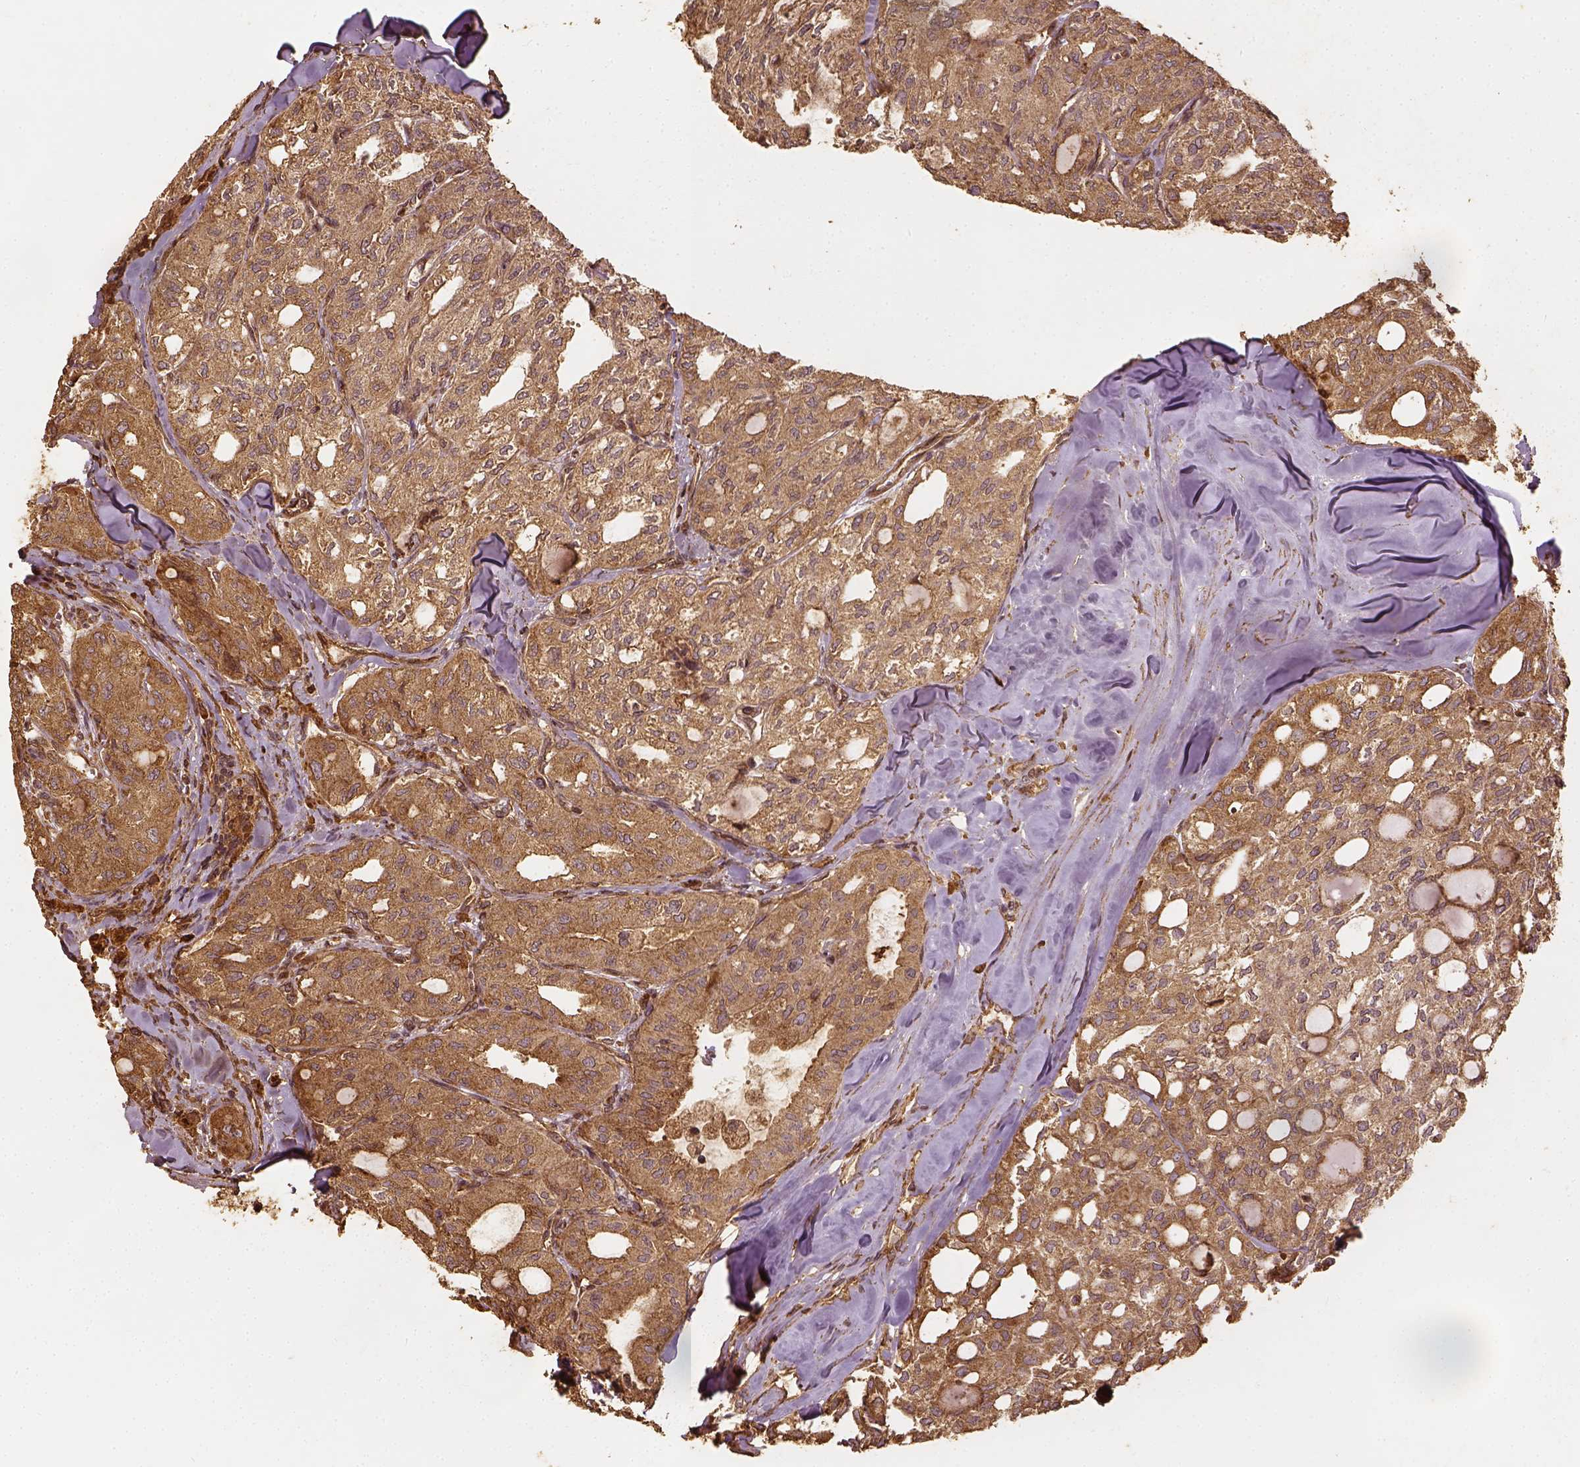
{"staining": {"intensity": "moderate", "quantity": ">75%", "location": "cytoplasmic/membranous"}, "tissue": "thyroid cancer", "cell_type": "Tumor cells", "image_type": "cancer", "snomed": [{"axis": "morphology", "description": "Follicular adenoma carcinoma, NOS"}, {"axis": "topography", "description": "Thyroid gland"}], "caption": "This is an image of immunohistochemistry staining of thyroid cancer (follicular adenoma carcinoma), which shows moderate expression in the cytoplasmic/membranous of tumor cells.", "gene": "VEGFA", "patient": {"sex": "male", "age": 75}}